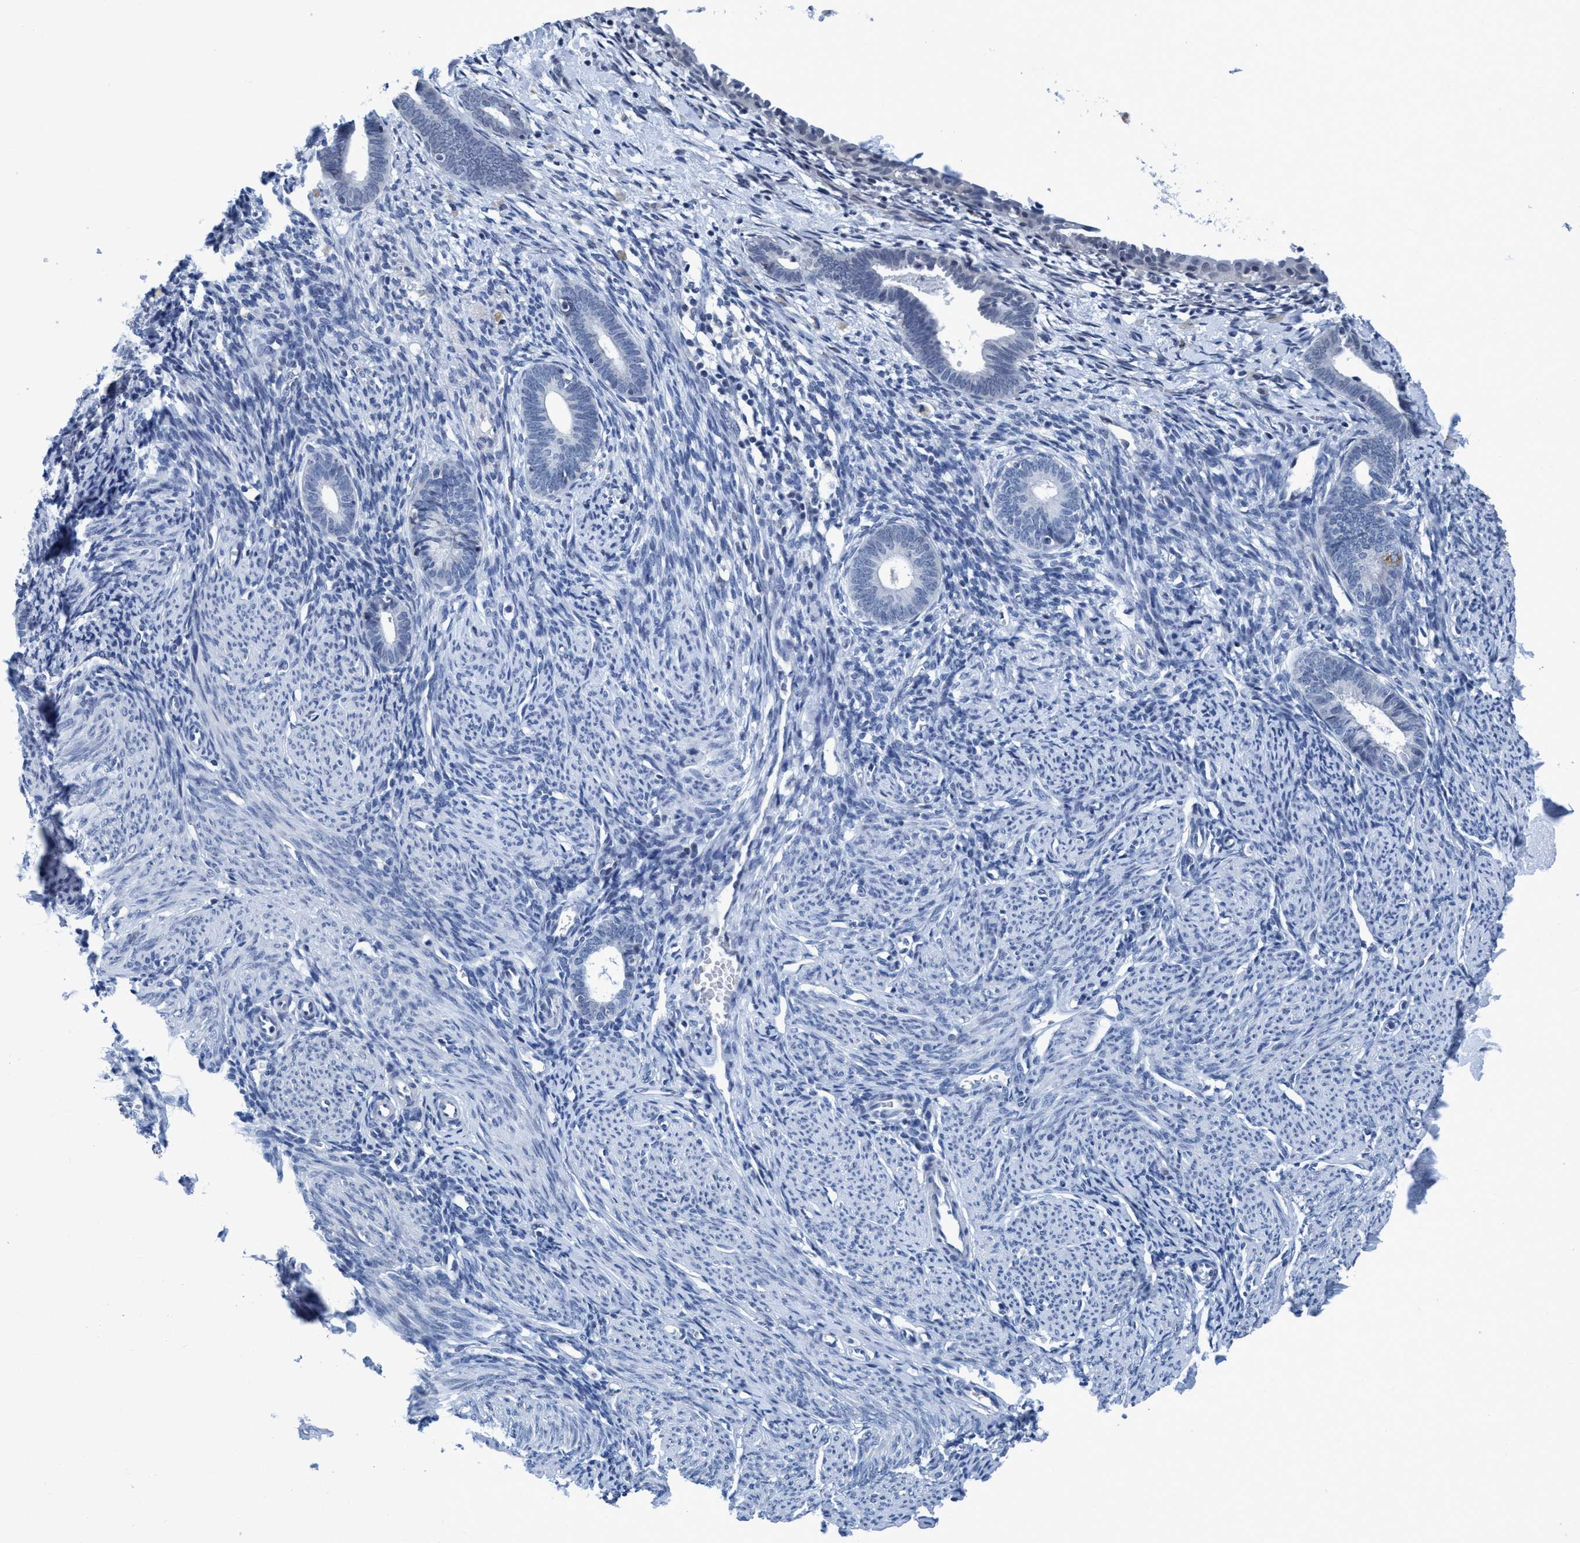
{"staining": {"intensity": "negative", "quantity": "none", "location": "none"}, "tissue": "endometrium", "cell_type": "Cells in endometrial stroma", "image_type": "normal", "snomed": [{"axis": "morphology", "description": "Normal tissue, NOS"}, {"axis": "morphology", "description": "Adenocarcinoma, NOS"}, {"axis": "topography", "description": "Endometrium"}], "caption": "The micrograph shows no significant staining in cells in endometrial stroma of endometrium.", "gene": "DNAI1", "patient": {"sex": "female", "age": 57}}